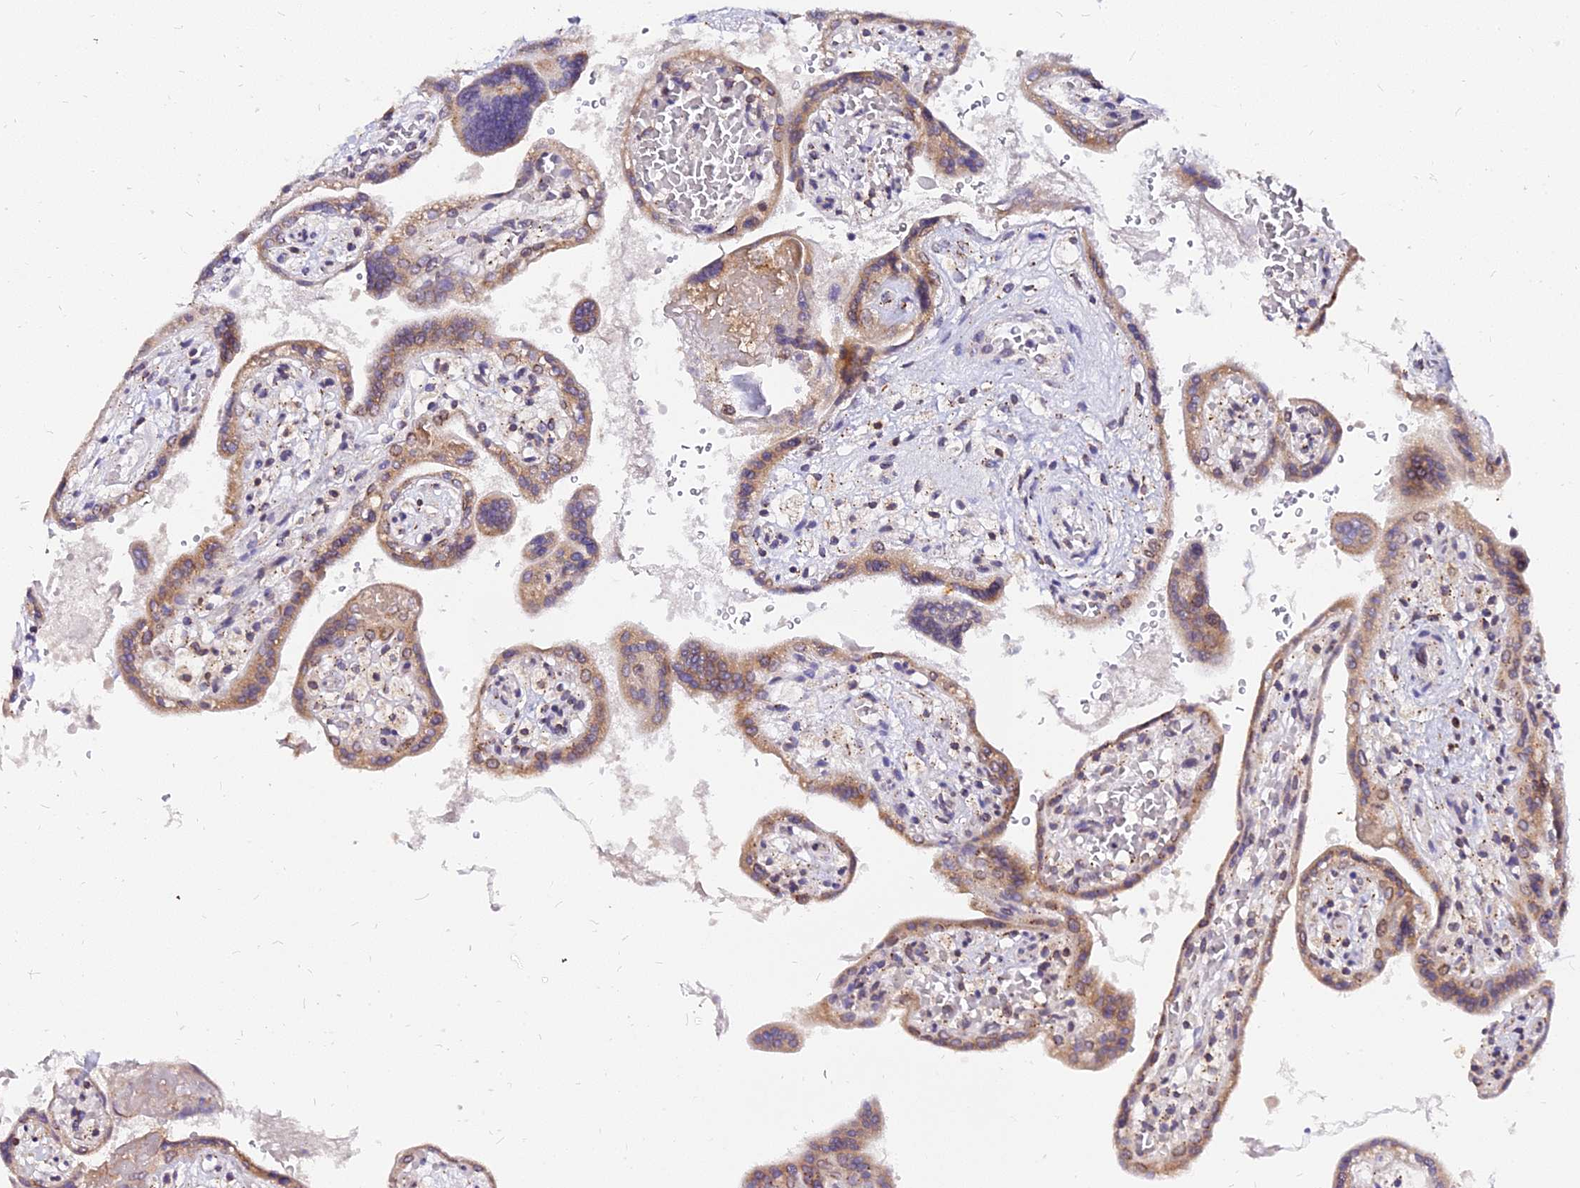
{"staining": {"intensity": "moderate", "quantity": ">75%", "location": "cytoplasmic/membranous"}, "tissue": "placenta", "cell_type": "Trophoblastic cells", "image_type": "normal", "snomed": [{"axis": "morphology", "description": "Normal tissue, NOS"}, {"axis": "topography", "description": "Placenta"}], "caption": "IHC micrograph of unremarkable placenta stained for a protein (brown), which exhibits medium levels of moderate cytoplasmic/membranous positivity in approximately >75% of trophoblastic cells.", "gene": "RNF121", "patient": {"sex": "female", "age": 37}}